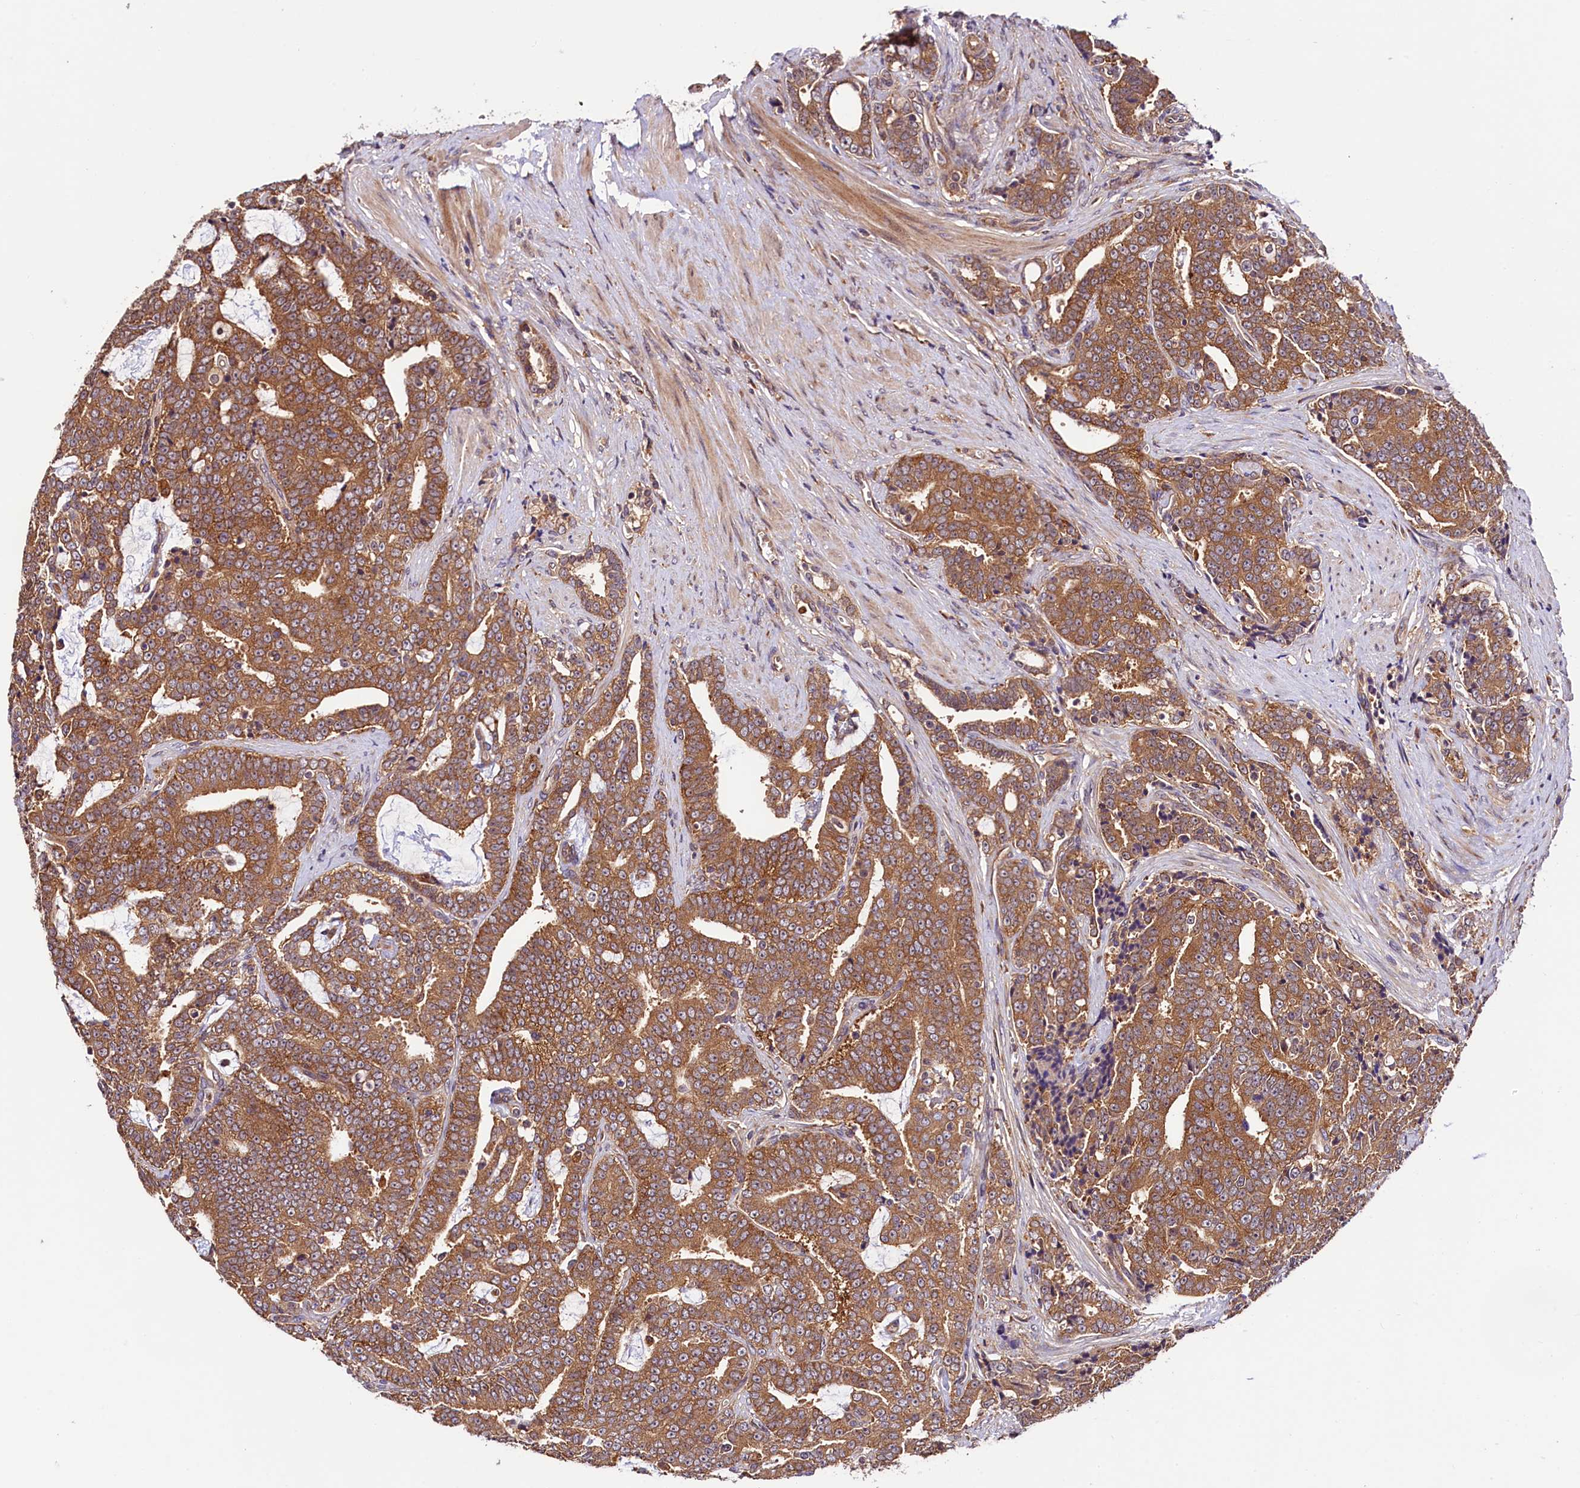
{"staining": {"intensity": "moderate", "quantity": ">75%", "location": "cytoplasmic/membranous"}, "tissue": "prostate cancer", "cell_type": "Tumor cells", "image_type": "cancer", "snomed": [{"axis": "morphology", "description": "Adenocarcinoma, High grade"}, {"axis": "topography", "description": "Prostate and seminal vesicle, NOS"}], "caption": "Brown immunohistochemical staining in human prostate cancer exhibits moderate cytoplasmic/membranous positivity in about >75% of tumor cells.", "gene": "VPS35", "patient": {"sex": "male", "age": 67}}